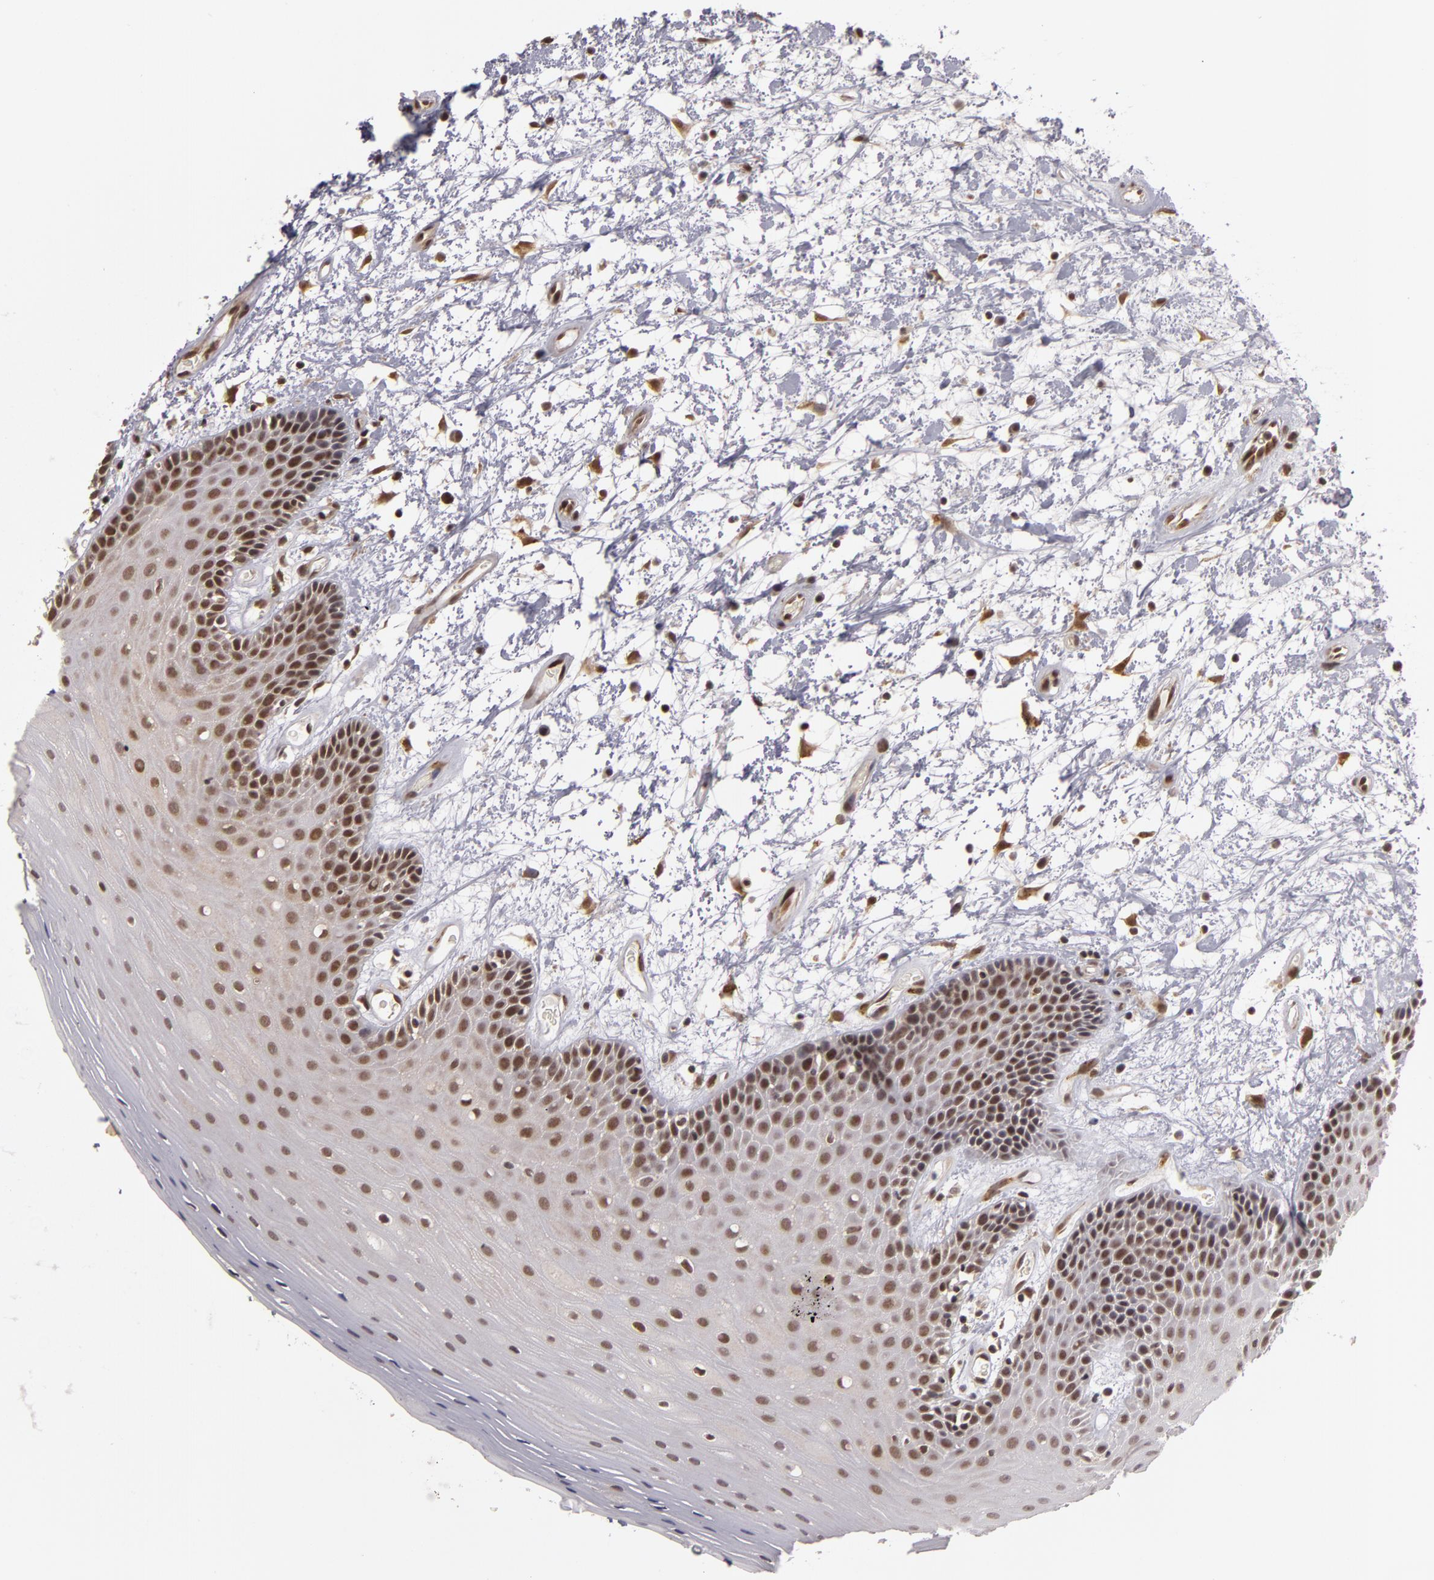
{"staining": {"intensity": "moderate", "quantity": ">75%", "location": "nuclear"}, "tissue": "oral mucosa", "cell_type": "Squamous epithelial cells", "image_type": "normal", "snomed": [{"axis": "morphology", "description": "Normal tissue, NOS"}, {"axis": "topography", "description": "Oral tissue"}], "caption": "Brown immunohistochemical staining in benign human oral mucosa exhibits moderate nuclear expression in about >75% of squamous epithelial cells. (brown staining indicates protein expression, while blue staining denotes nuclei).", "gene": "ZNF133", "patient": {"sex": "female", "age": 79}}